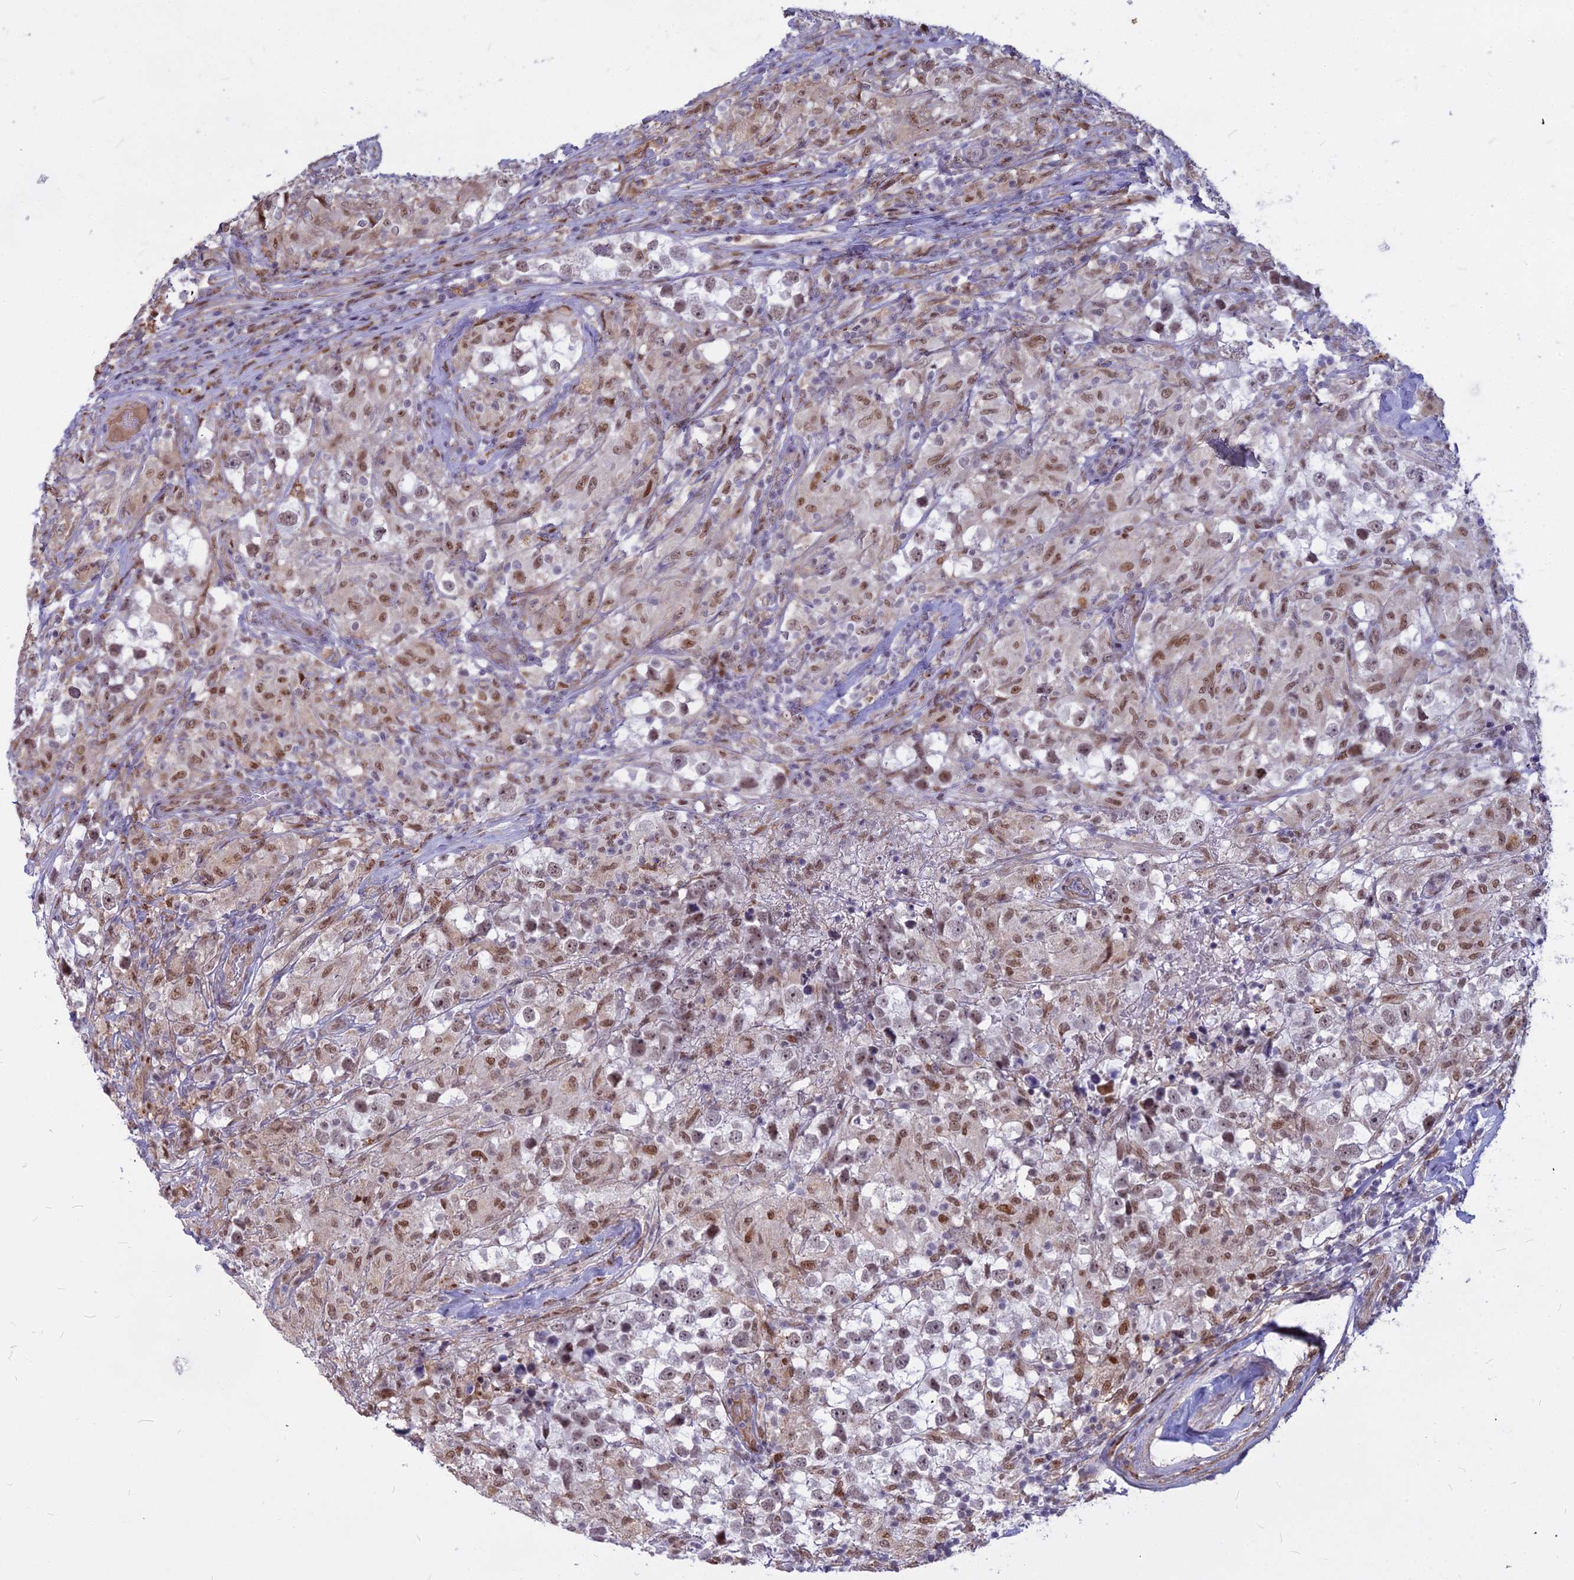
{"staining": {"intensity": "weak", "quantity": "<25%", "location": "nuclear"}, "tissue": "testis cancer", "cell_type": "Tumor cells", "image_type": "cancer", "snomed": [{"axis": "morphology", "description": "Seminoma, NOS"}, {"axis": "topography", "description": "Testis"}], "caption": "IHC of human seminoma (testis) displays no expression in tumor cells.", "gene": "ALG10", "patient": {"sex": "male", "age": 46}}